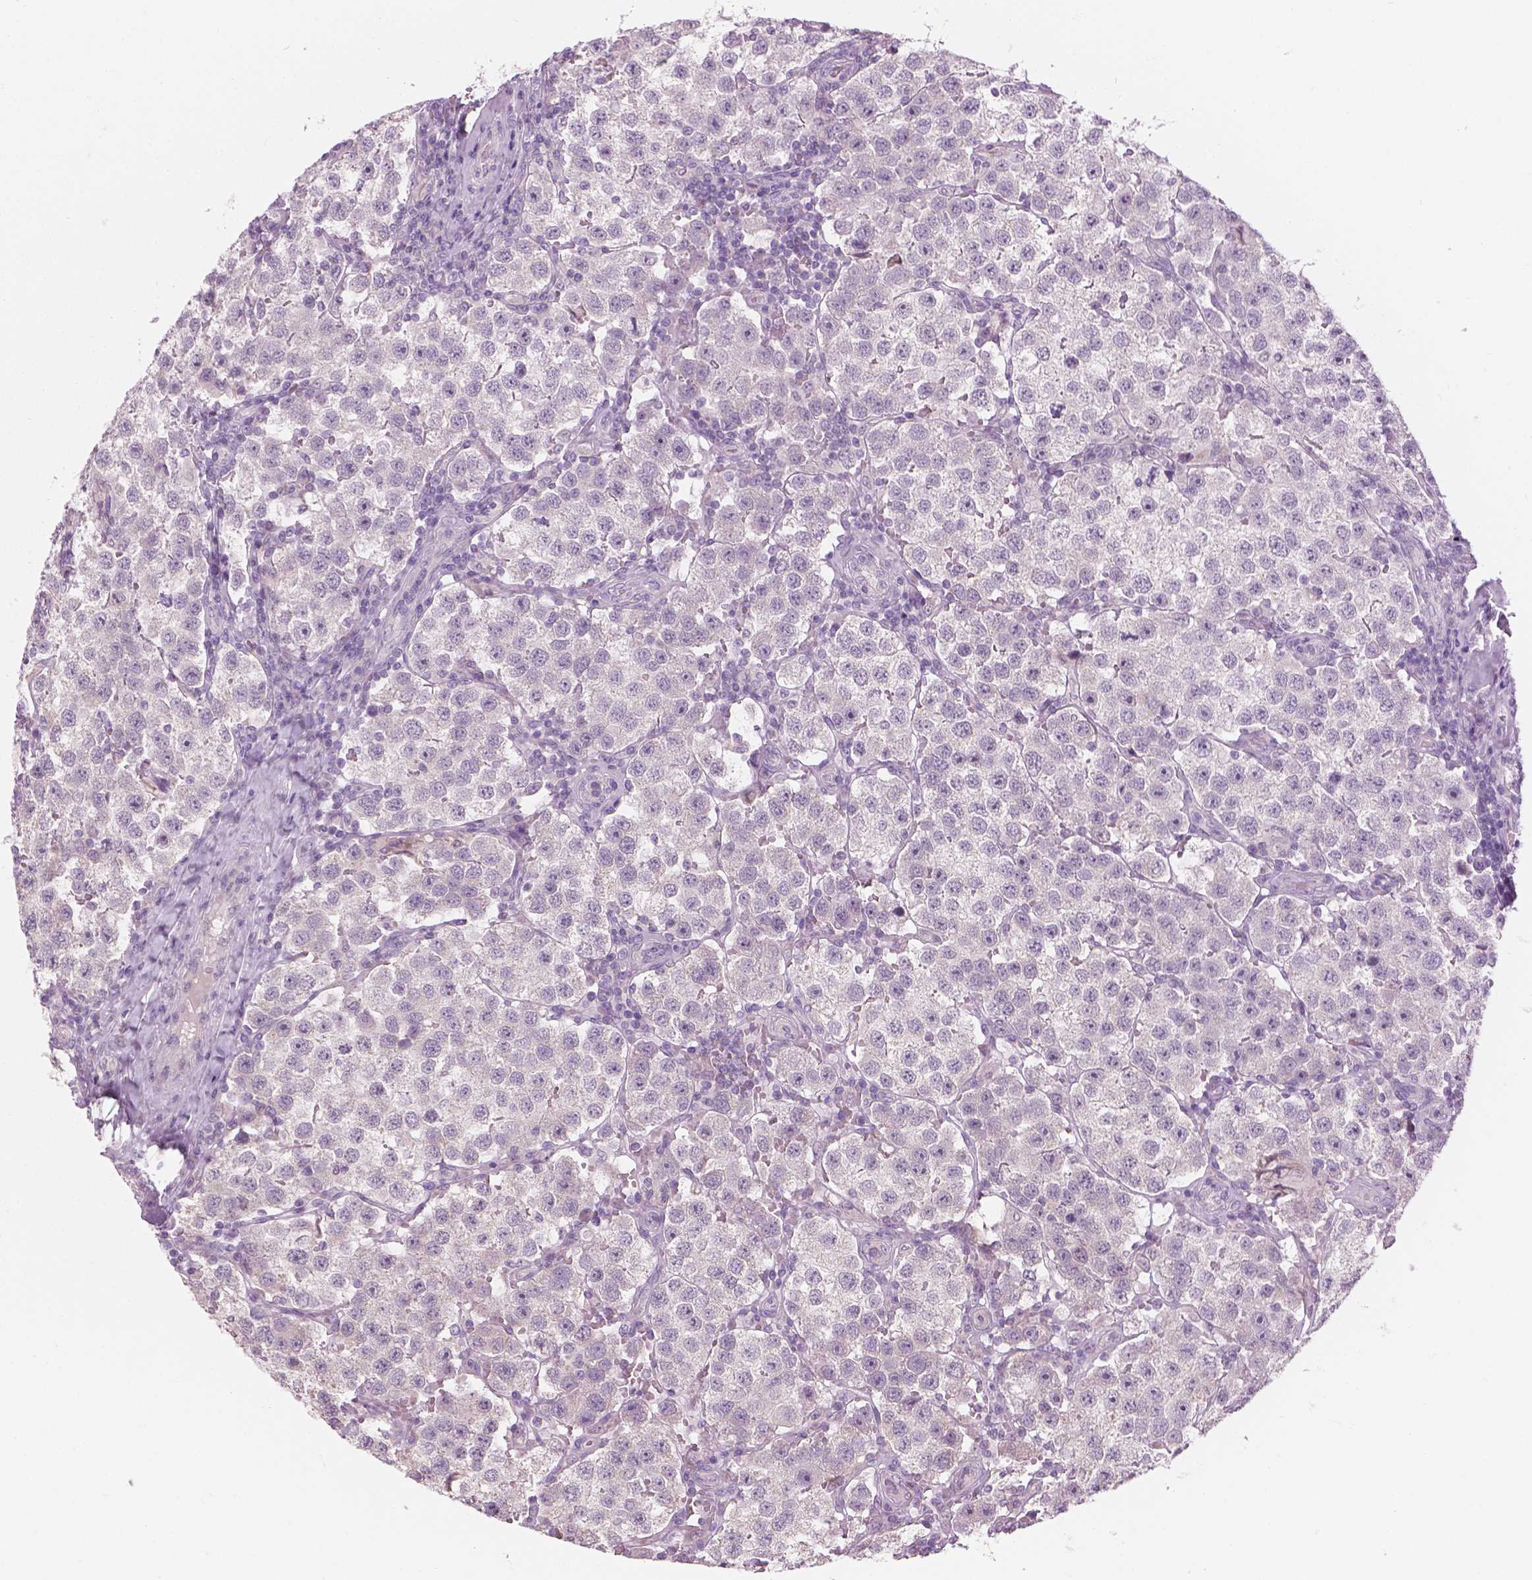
{"staining": {"intensity": "negative", "quantity": "none", "location": "none"}, "tissue": "testis cancer", "cell_type": "Tumor cells", "image_type": "cancer", "snomed": [{"axis": "morphology", "description": "Seminoma, NOS"}, {"axis": "topography", "description": "Testis"}], "caption": "The image displays no staining of tumor cells in seminoma (testis). Brightfield microscopy of immunohistochemistry stained with DAB (brown) and hematoxylin (blue), captured at high magnification.", "gene": "CFAP126", "patient": {"sex": "male", "age": 37}}